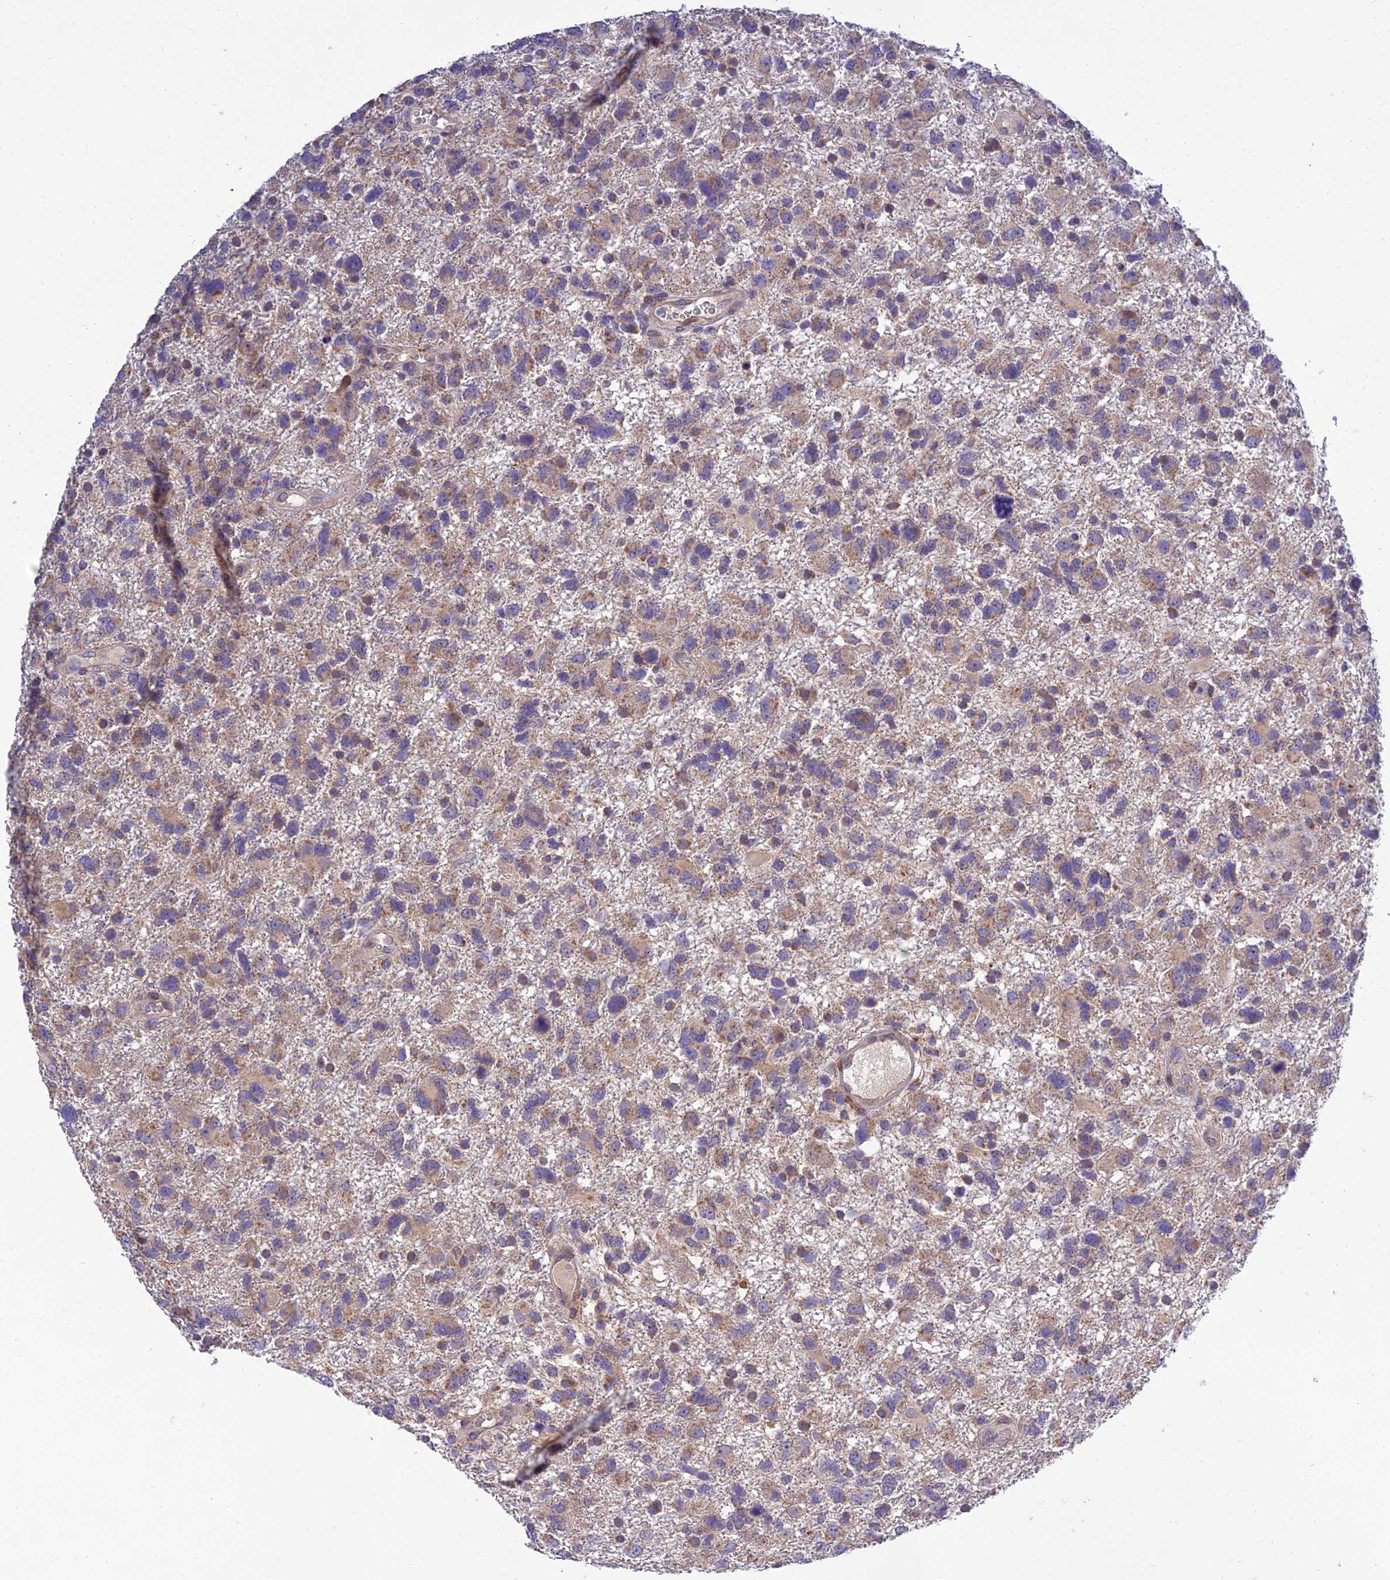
{"staining": {"intensity": "weak", "quantity": "25%-75%", "location": "cytoplasmic/membranous"}, "tissue": "glioma", "cell_type": "Tumor cells", "image_type": "cancer", "snomed": [{"axis": "morphology", "description": "Glioma, malignant, High grade"}, {"axis": "topography", "description": "Brain"}], "caption": "There is low levels of weak cytoplasmic/membranous staining in tumor cells of glioma, as demonstrated by immunohistochemical staining (brown color).", "gene": "MGAT2", "patient": {"sex": "male", "age": 61}}